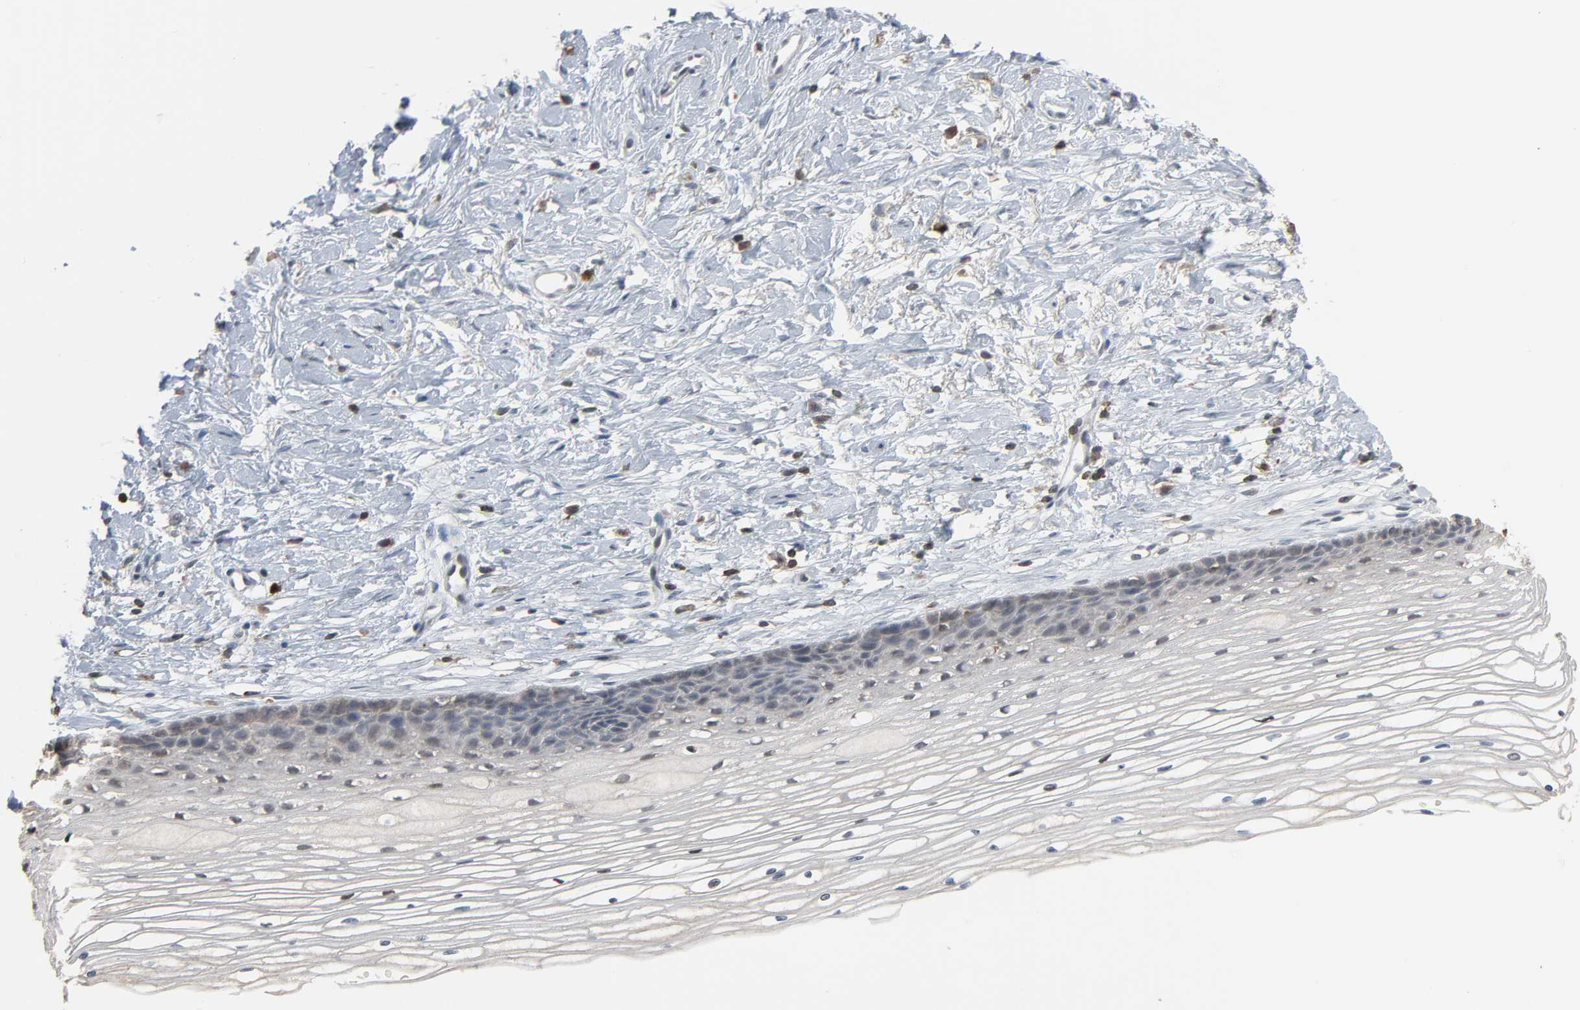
{"staining": {"intensity": "weak", "quantity": ">75%", "location": "cytoplasmic/membranous,nuclear"}, "tissue": "cervix", "cell_type": "Glandular cells", "image_type": "normal", "snomed": [{"axis": "morphology", "description": "Normal tissue, NOS"}, {"axis": "topography", "description": "Cervix"}], "caption": "Immunohistochemistry staining of benign cervix, which reveals low levels of weak cytoplasmic/membranous,nuclear positivity in about >75% of glandular cells indicating weak cytoplasmic/membranous,nuclear protein staining. The staining was performed using DAB (3,3'-diaminobenzidine) (brown) for protein detection and nuclei were counterstained in hematoxylin (blue).", "gene": "DOCK8", "patient": {"sex": "female", "age": 77}}